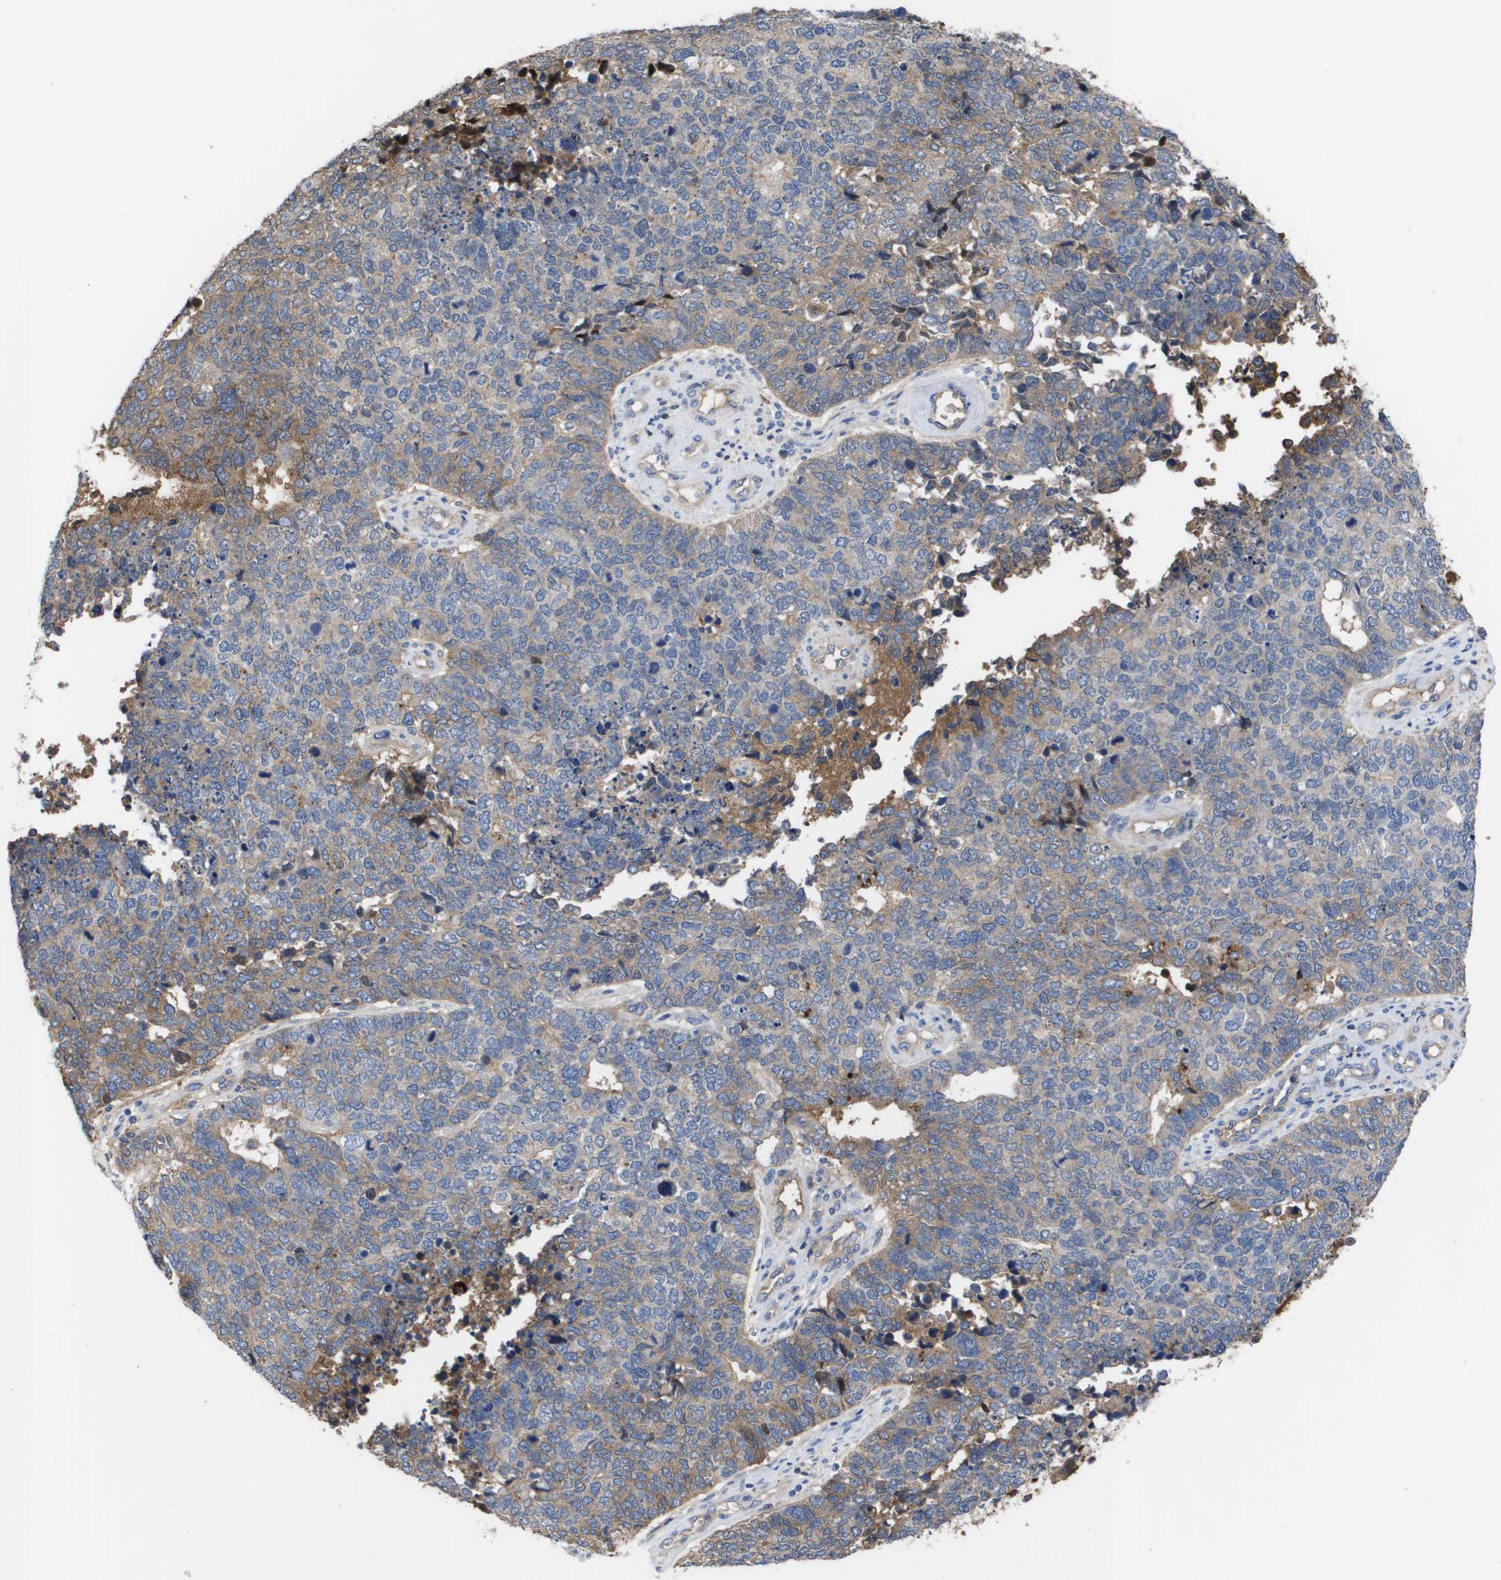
{"staining": {"intensity": "moderate", "quantity": "<25%", "location": "cytoplasmic/membranous"}, "tissue": "cervical cancer", "cell_type": "Tumor cells", "image_type": "cancer", "snomed": [{"axis": "morphology", "description": "Squamous cell carcinoma, NOS"}, {"axis": "topography", "description": "Cervix"}], "caption": "Immunohistochemistry (IHC) (DAB (3,3'-diaminobenzidine)) staining of human cervical cancer displays moderate cytoplasmic/membranous protein expression in about <25% of tumor cells.", "gene": "SERPINA6", "patient": {"sex": "female", "age": 63}}